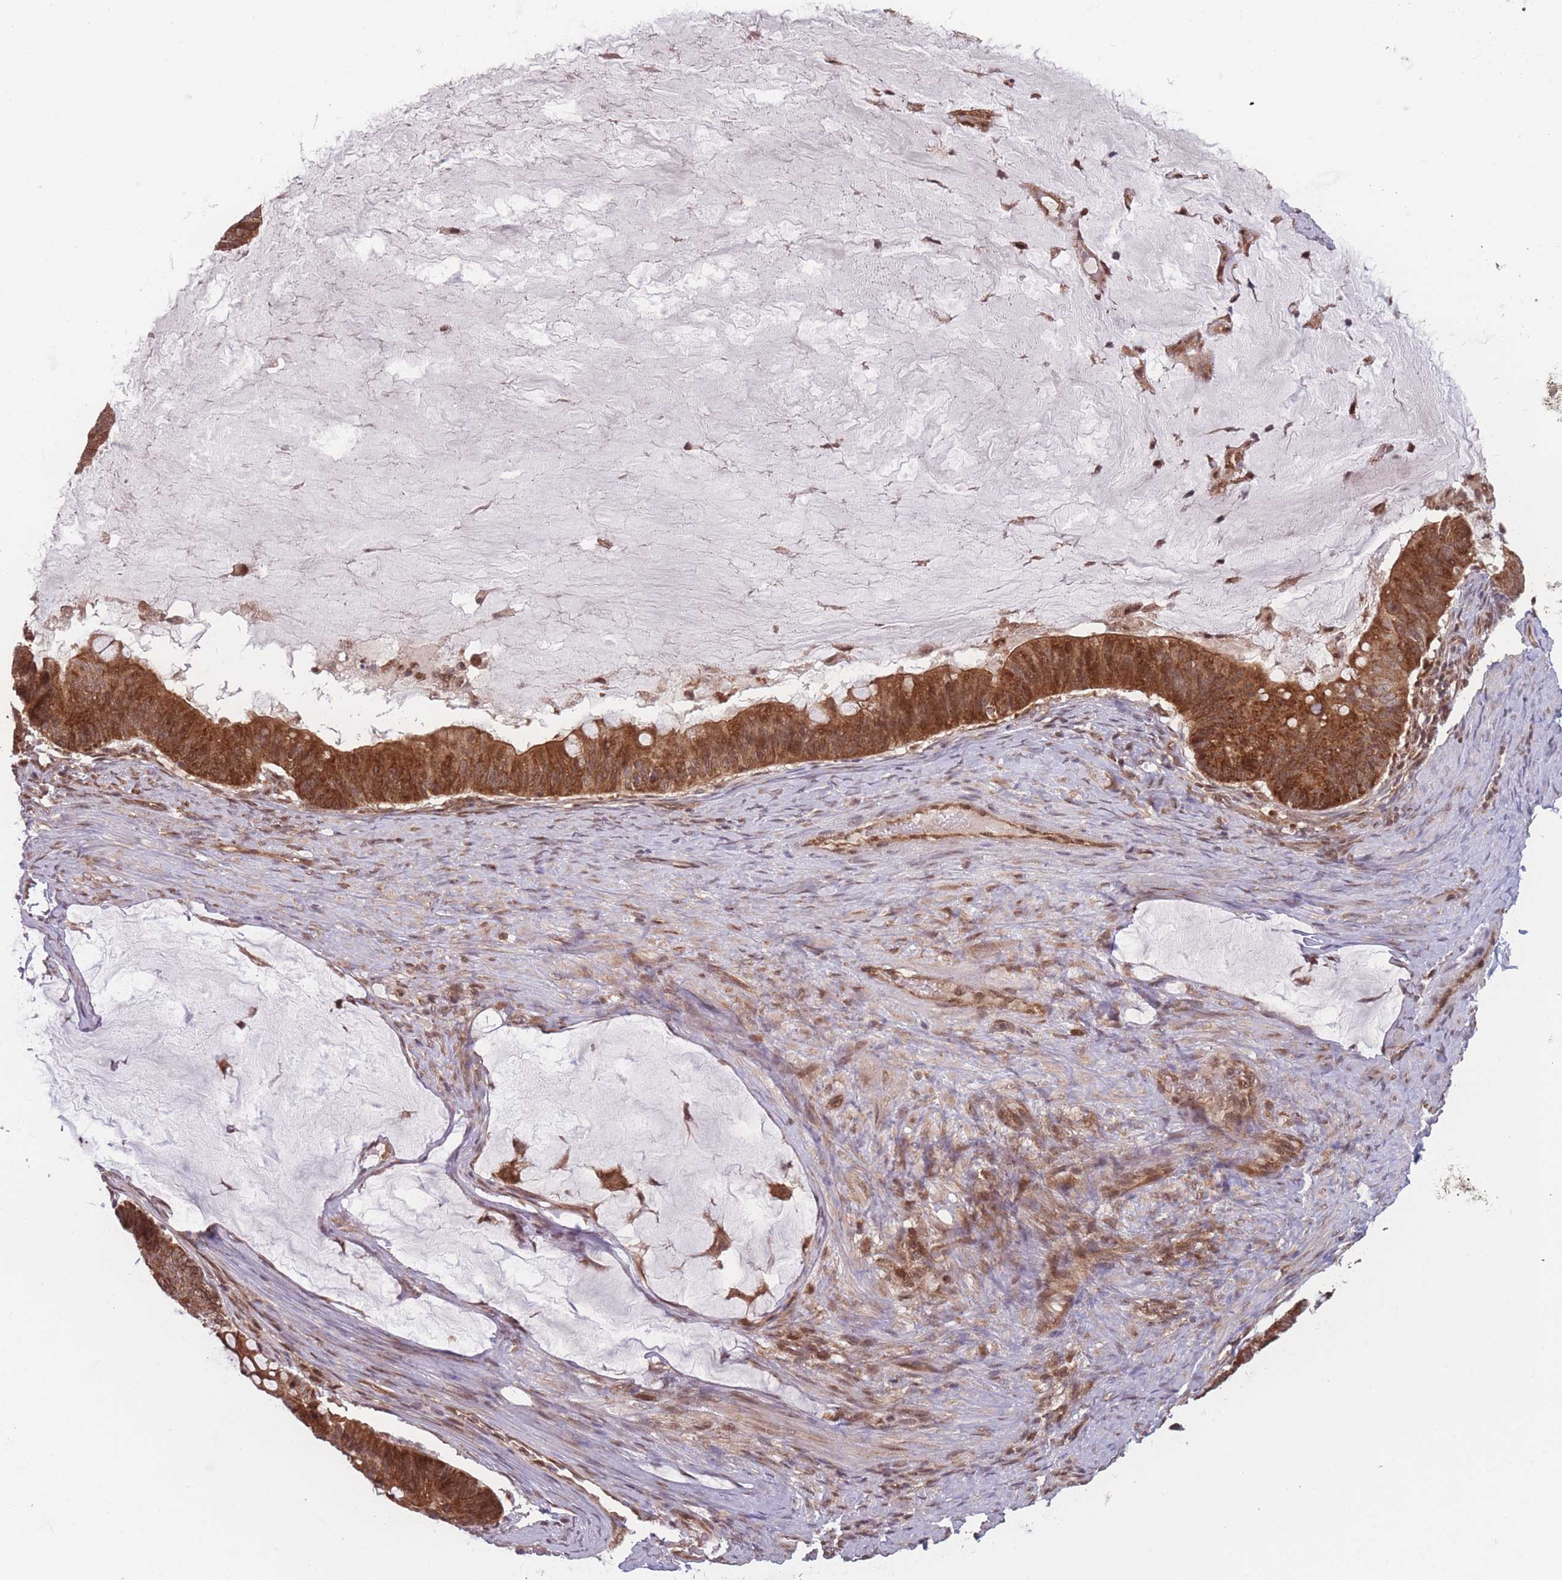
{"staining": {"intensity": "strong", "quantity": ">75%", "location": "cytoplasmic/membranous"}, "tissue": "ovarian cancer", "cell_type": "Tumor cells", "image_type": "cancer", "snomed": [{"axis": "morphology", "description": "Cystadenocarcinoma, mucinous, NOS"}, {"axis": "topography", "description": "Ovary"}], "caption": "Protein staining by immunohistochemistry reveals strong cytoplasmic/membranous positivity in approximately >75% of tumor cells in ovarian cancer (mucinous cystadenocarcinoma).", "gene": "RPS18", "patient": {"sex": "female", "age": 61}}